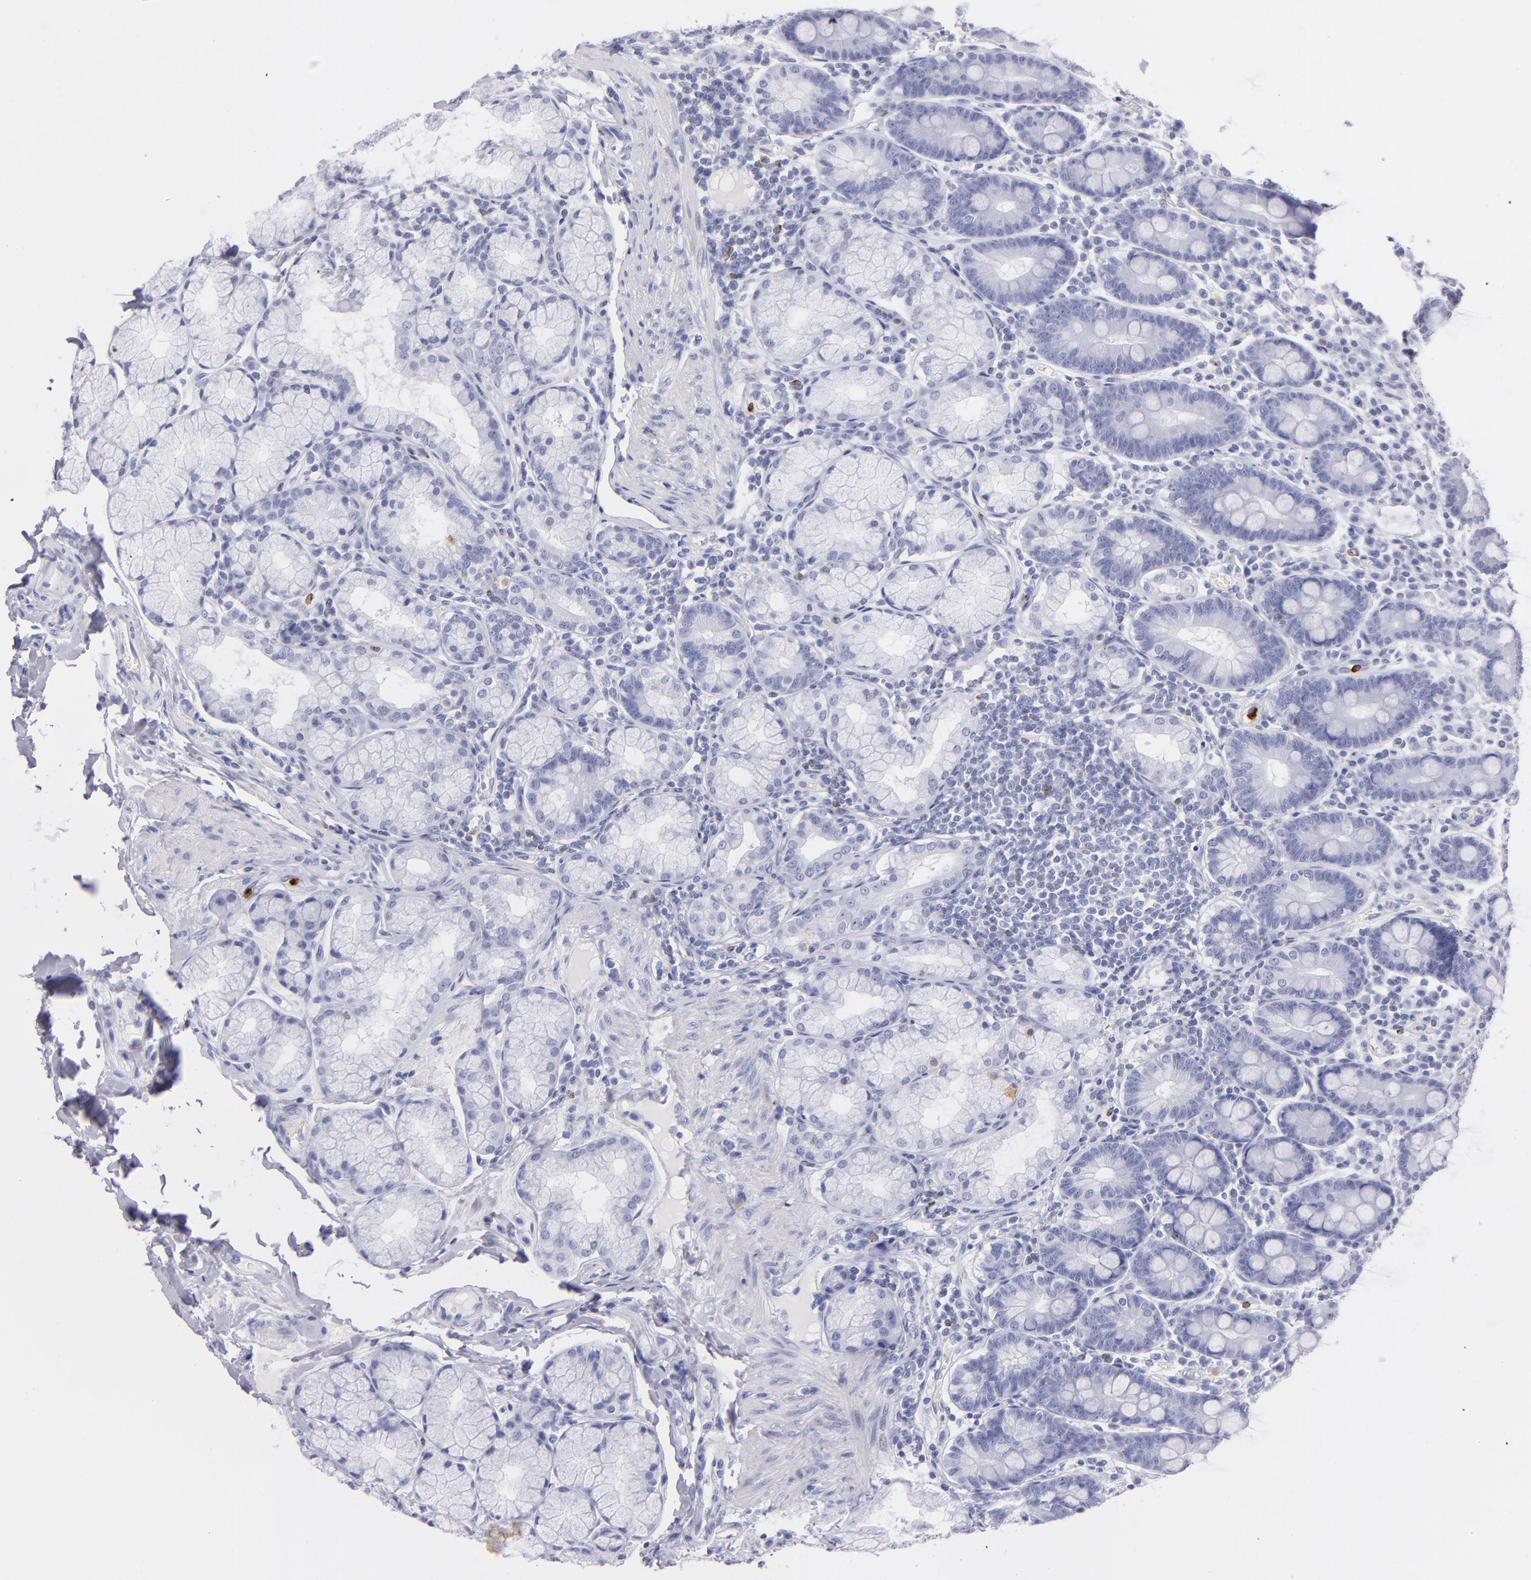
{"staining": {"intensity": "negative", "quantity": "none", "location": "none"}, "tissue": "duodenum", "cell_type": "Glandular cells", "image_type": "normal", "snomed": [{"axis": "morphology", "description": "Normal tissue, NOS"}, {"axis": "topography", "description": "Duodenum"}], "caption": "A histopathology image of human duodenum is negative for staining in glandular cells.", "gene": "PRF1", "patient": {"sex": "male", "age": 50}}